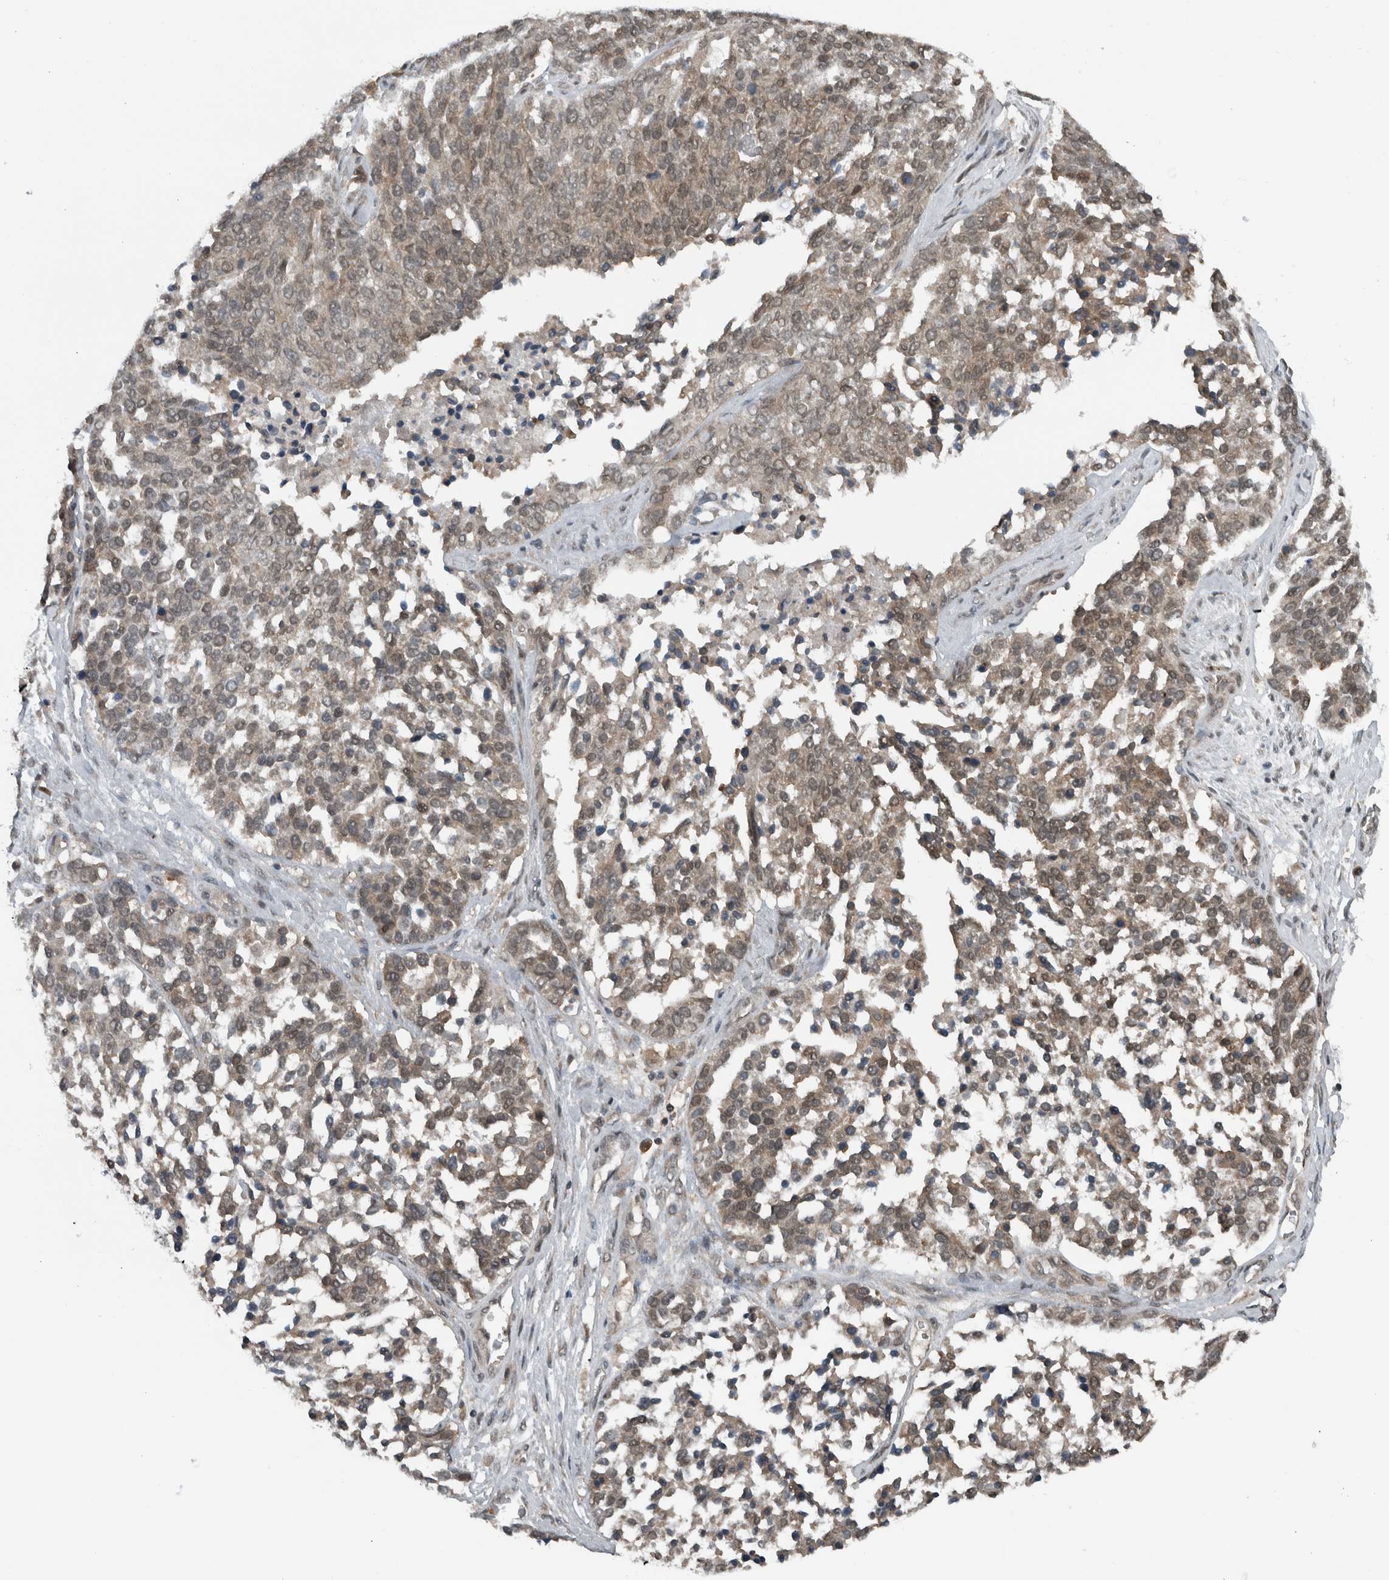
{"staining": {"intensity": "weak", "quantity": ">75%", "location": "cytoplasmic/membranous"}, "tissue": "ovarian cancer", "cell_type": "Tumor cells", "image_type": "cancer", "snomed": [{"axis": "morphology", "description": "Cystadenocarcinoma, serous, NOS"}, {"axis": "topography", "description": "Ovary"}], "caption": "Tumor cells reveal low levels of weak cytoplasmic/membranous staining in about >75% of cells in serous cystadenocarcinoma (ovarian). (Brightfield microscopy of DAB IHC at high magnification).", "gene": "SPAG7", "patient": {"sex": "female", "age": 44}}